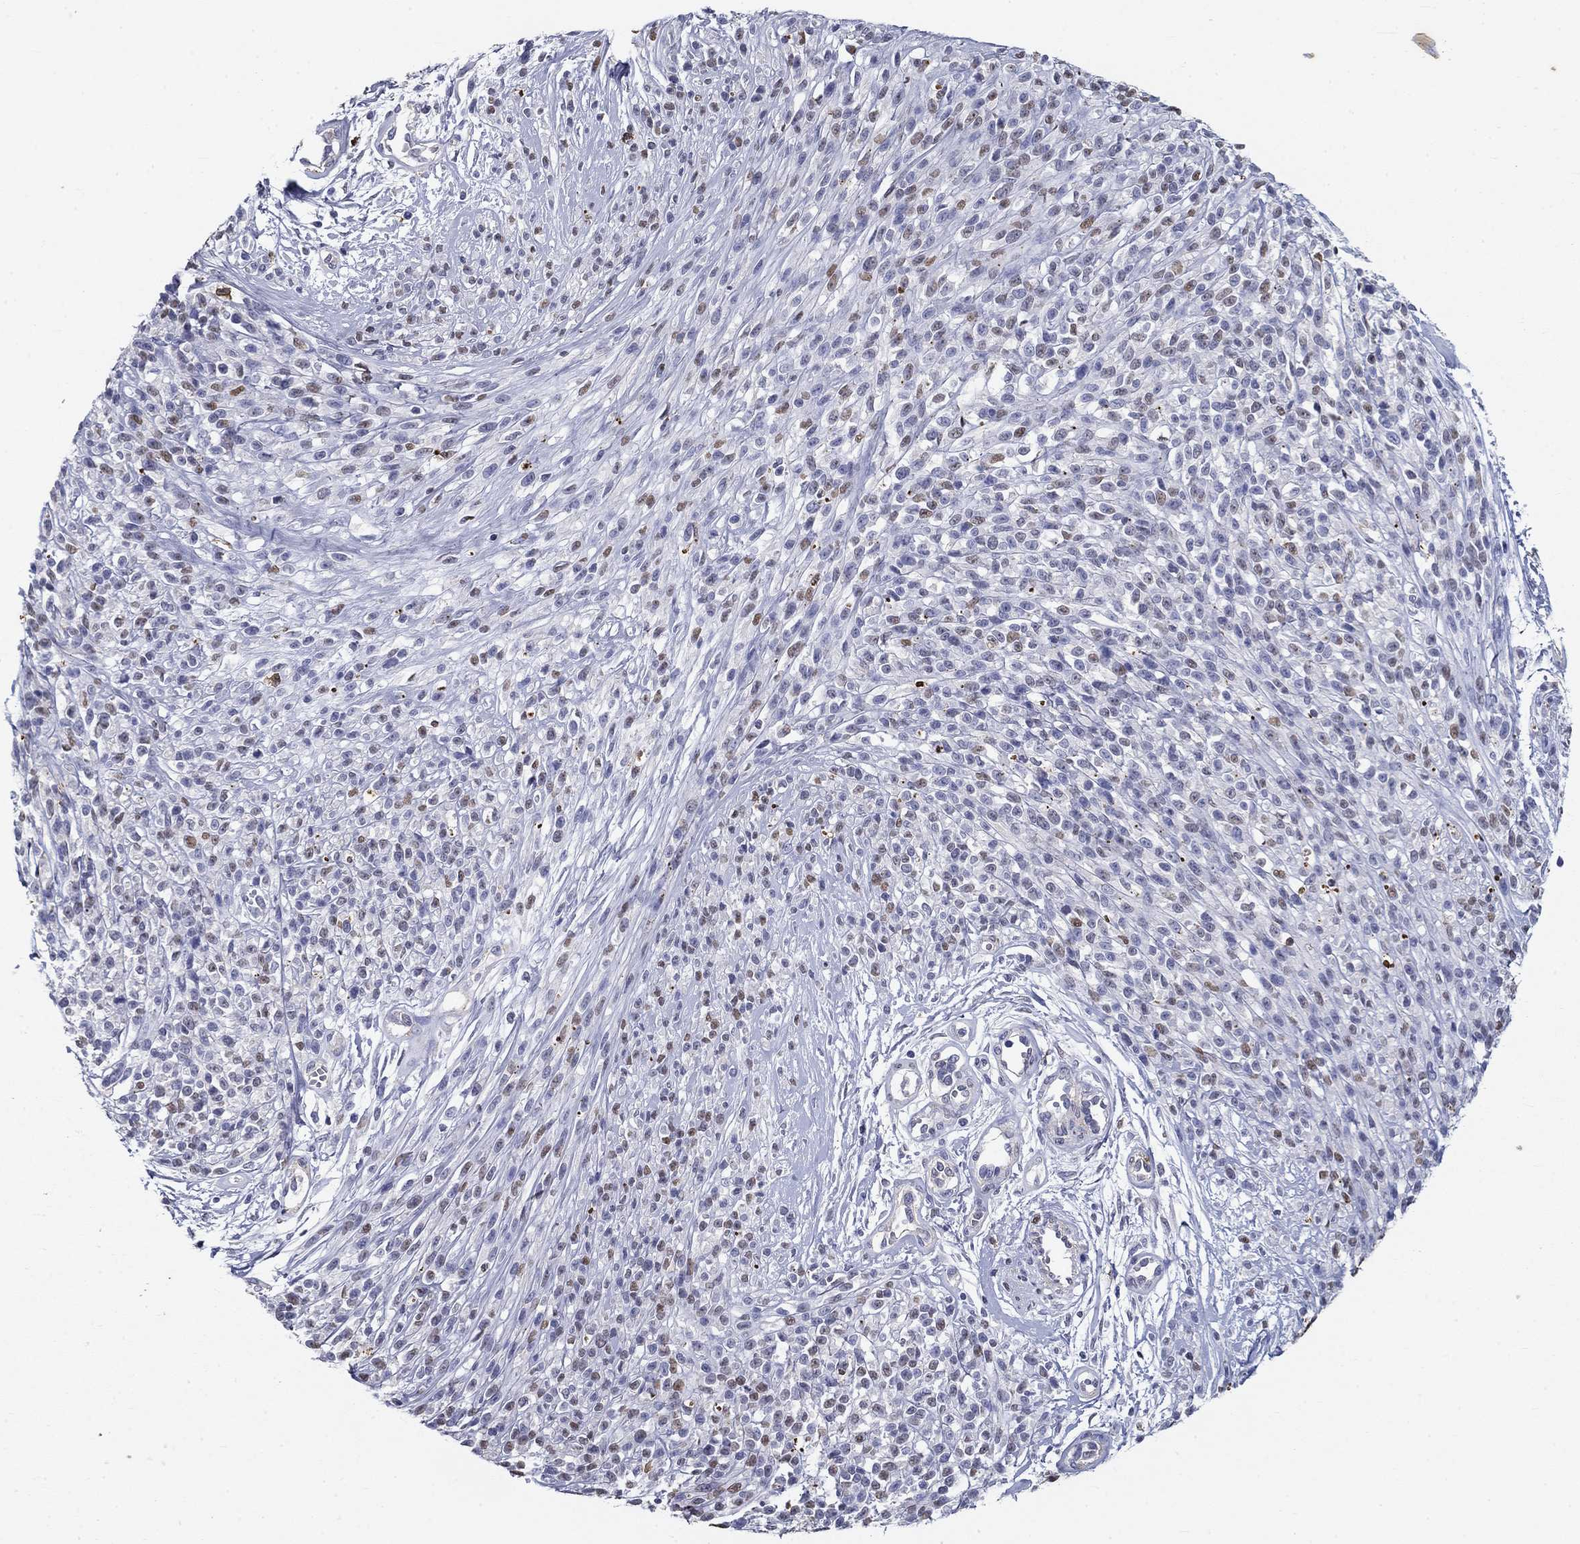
{"staining": {"intensity": "negative", "quantity": "none", "location": "none"}, "tissue": "melanoma", "cell_type": "Tumor cells", "image_type": "cancer", "snomed": [{"axis": "morphology", "description": "Malignant melanoma, NOS"}, {"axis": "topography", "description": "Skin"}, {"axis": "topography", "description": "Skin of trunk"}], "caption": "Human melanoma stained for a protein using immunohistochemistry (IHC) shows no staining in tumor cells.", "gene": "IGSF8", "patient": {"sex": "male", "age": 74}}